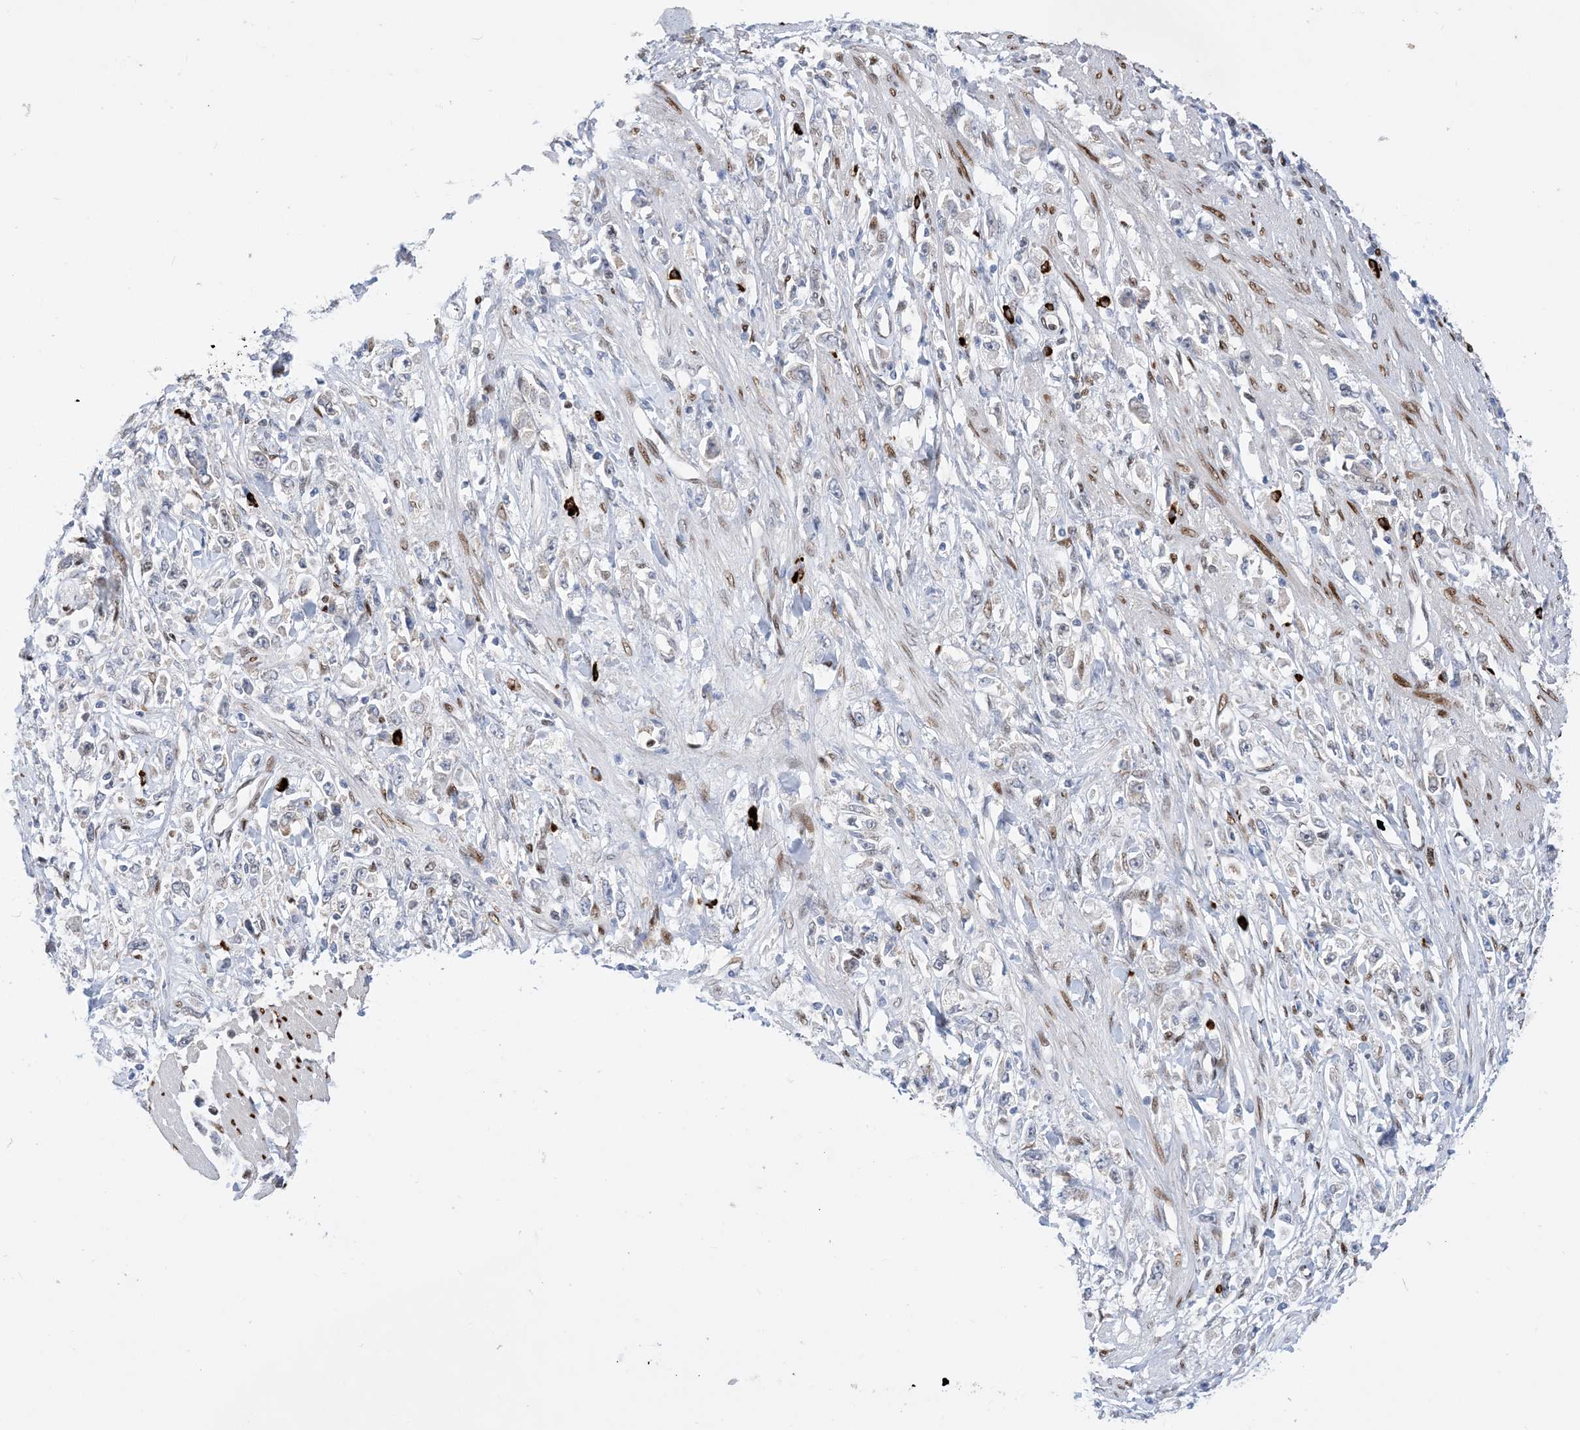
{"staining": {"intensity": "moderate", "quantity": "<25%", "location": "nuclear"}, "tissue": "stomach cancer", "cell_type": "Tumor cells", "image_type": "cancer", "snomed": [{"axis": "morphology", "description": "Adenocarcinoma, NOS"}, {"axis": "topography", "description": "Stomach"}], "caption": "The histopathology image exhibits a brown stain indicating the presence of a protein in the nuclear of tumor cells in adenocarcinoma (stomach).", "gene": "TSPYL1", "patient": {"sex": "female", "age": 59}}